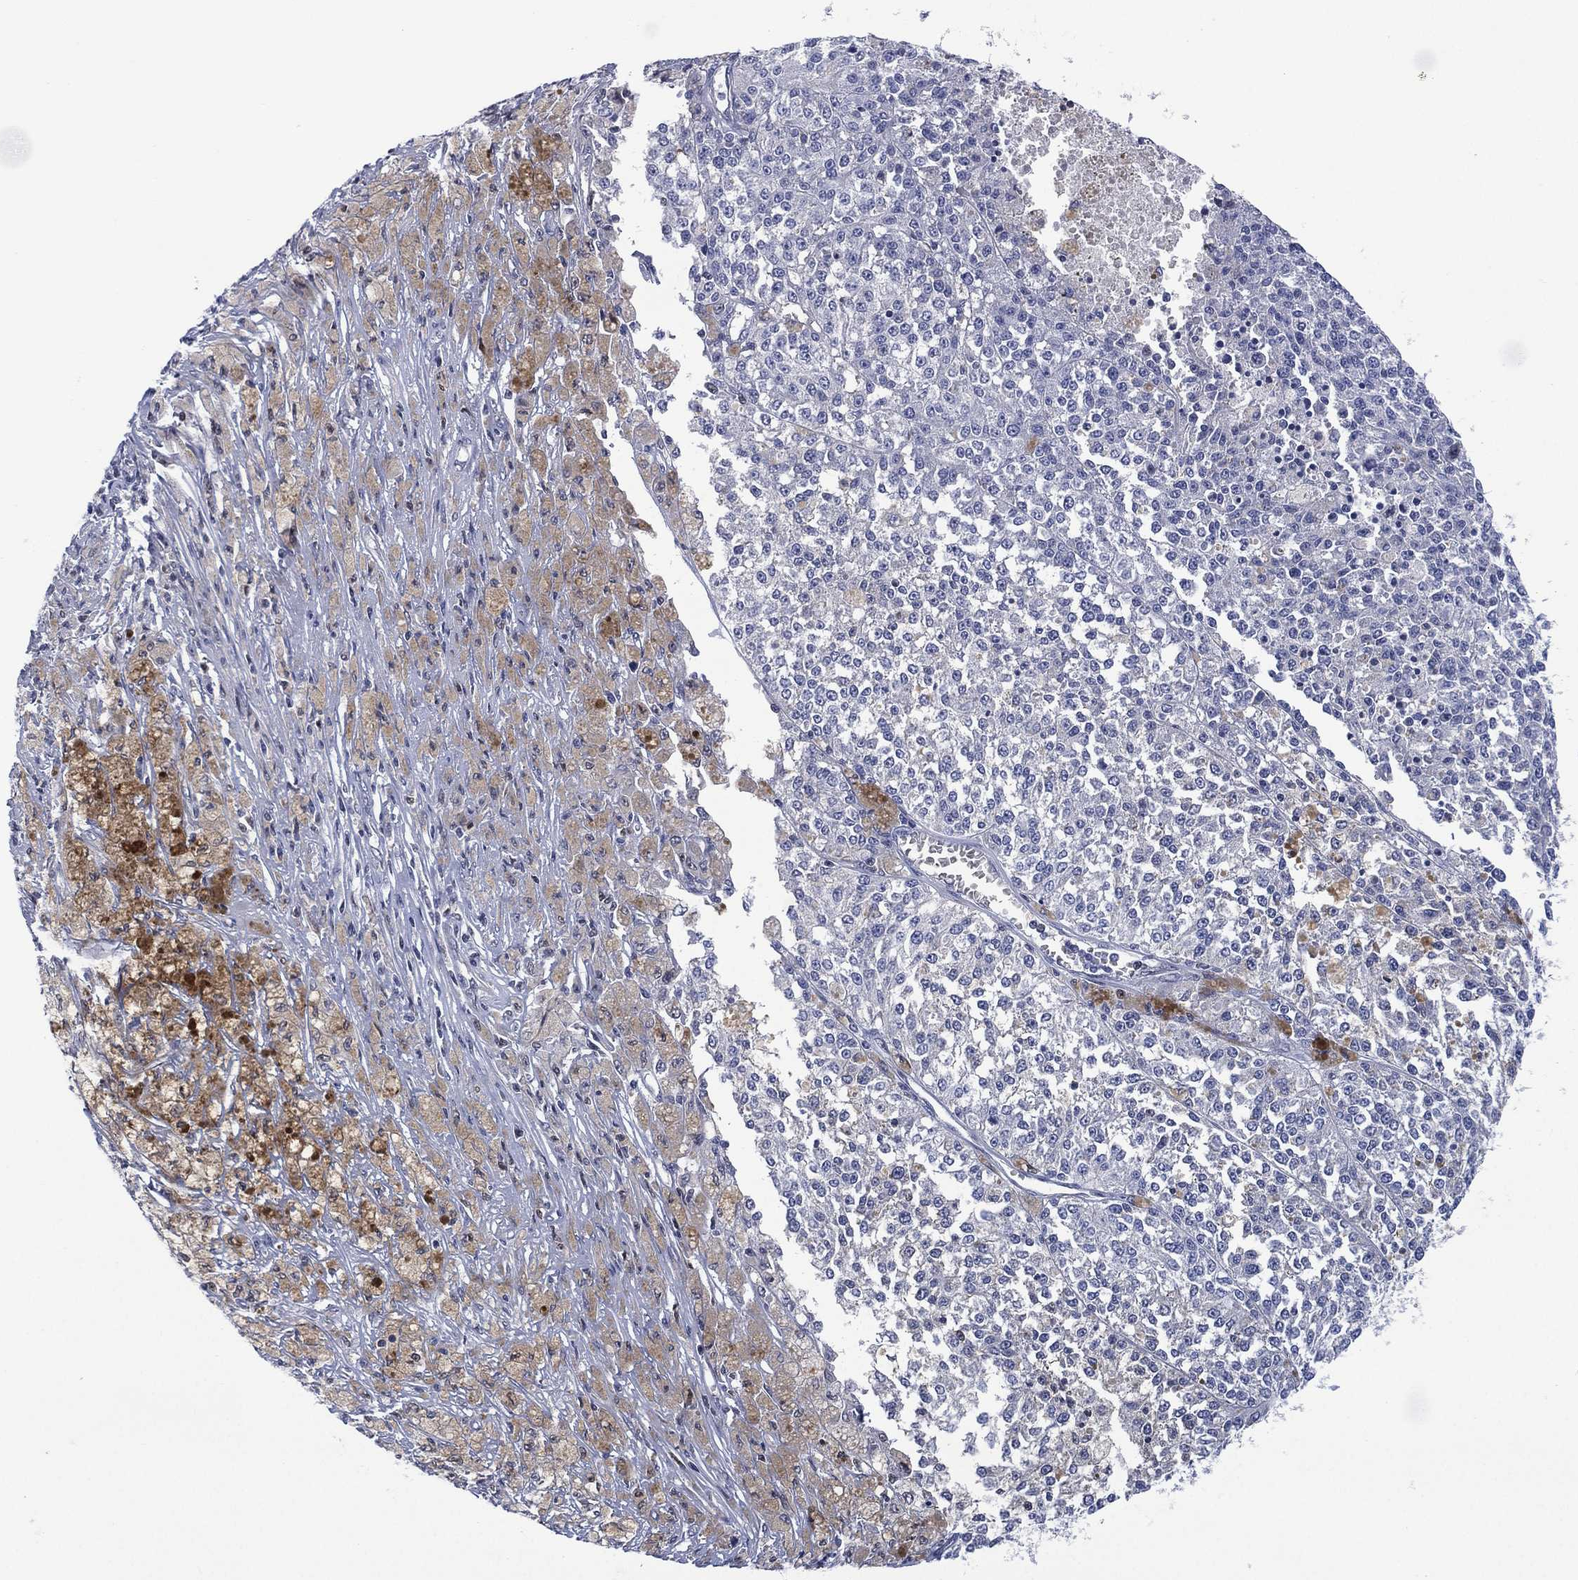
{"staining": {"intensity": "negative", "quantity": "none", "location": "none"}, "tissue": "melanoma", "cell_type": "Tumor cells", "image_type": "cancer", "snomed": [{"axis": "morphology", "description": "Malignant melanoma, Metastatic site"}, {"axis": "topography", "description": "Lymph node"}], "caption": "IHC photomicrograph of human melanoma stained for a protein (brown), which displays no staining in tumor cells.", "gene": "SLC4A4", "patient": {"sex": "female", "age": 64}}